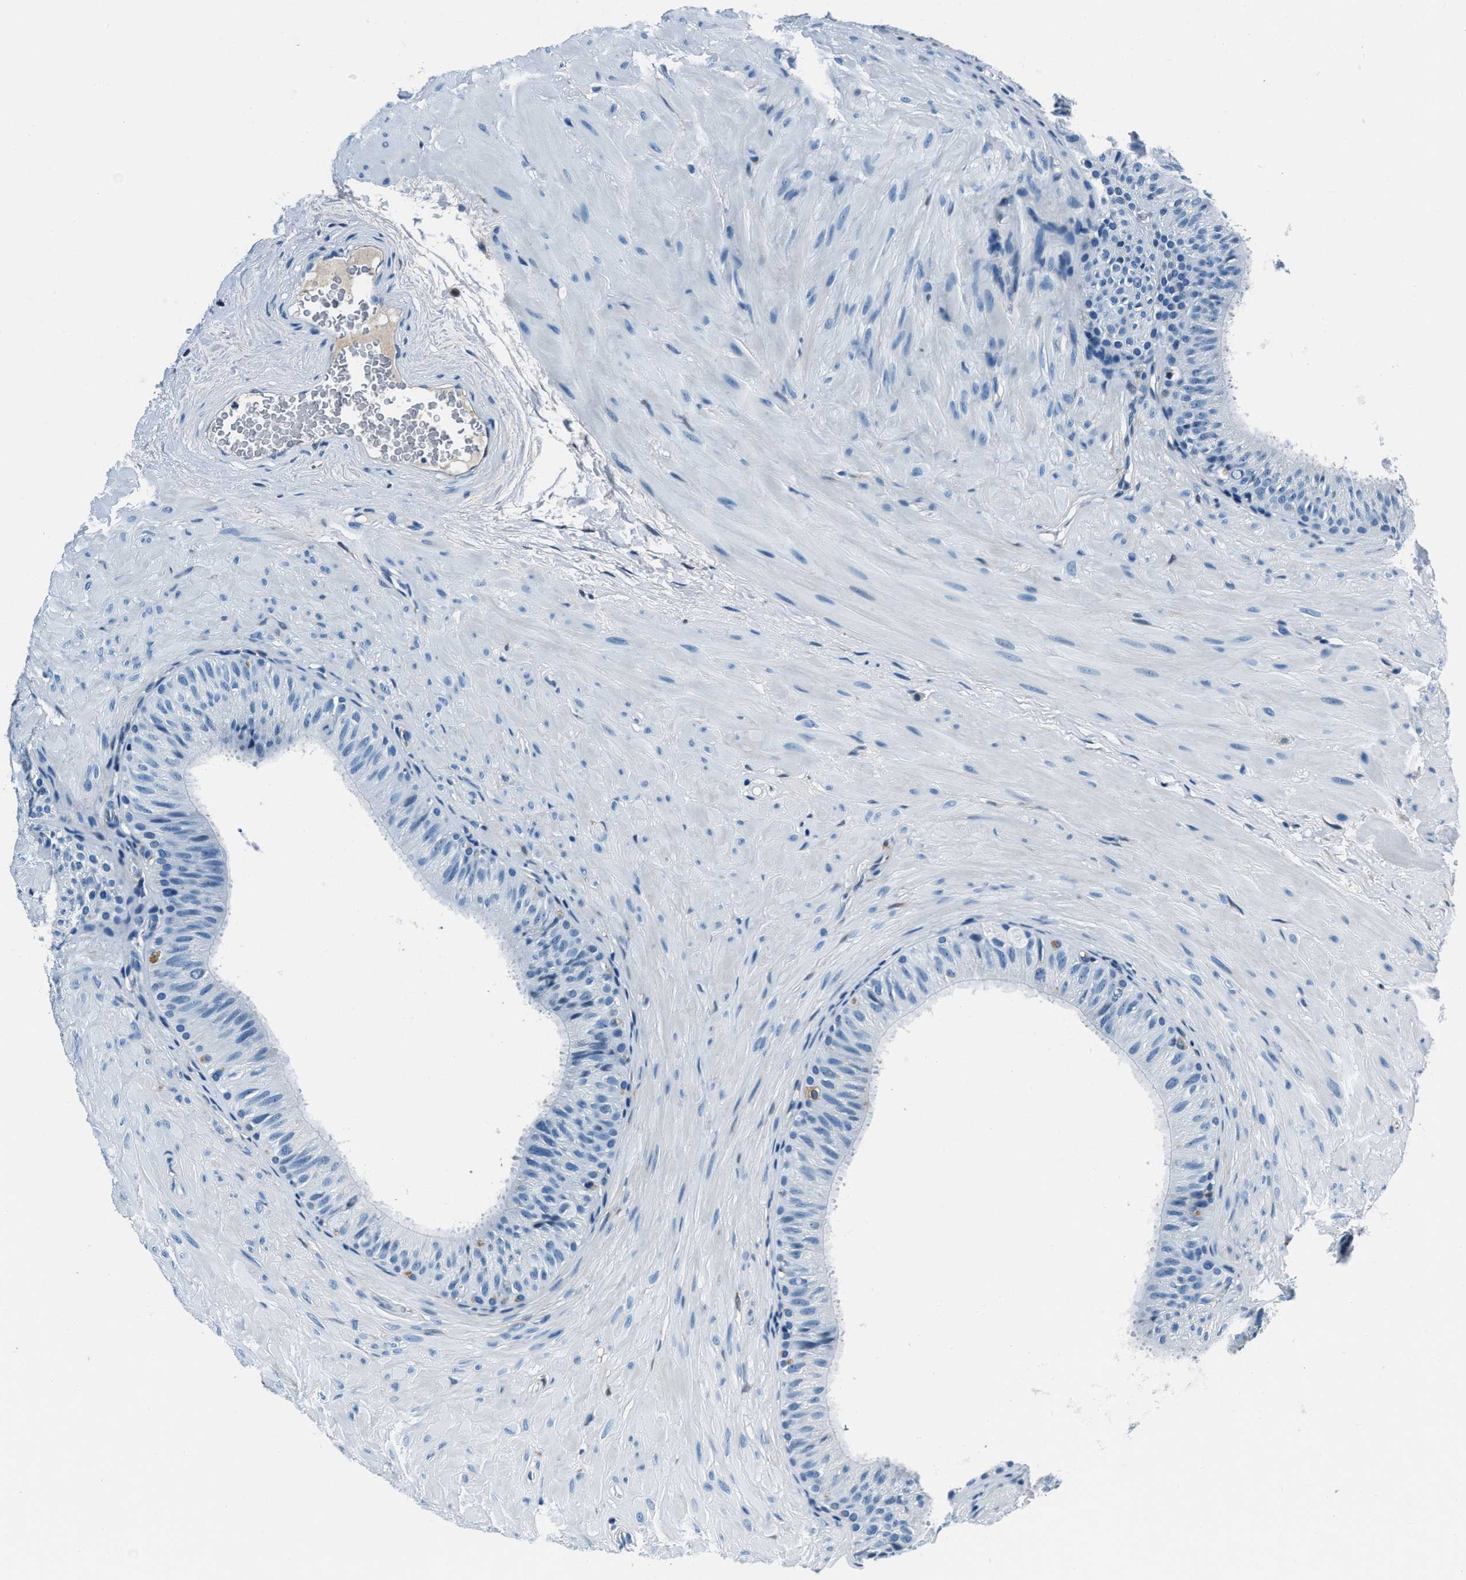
{"staining": {"intensity": "negative", "quantity": "none", "location": "none"}, "tissue": "epididymis", "cell_type": "Glandular cells", "image_type": "normal", "snomed": [{"axis": "morphology", "description": "Normal tissue, NOS"}, {"axis": "topography", "description": "Epididymis"}], "caption": "IHC photomicrograph of normal epididymis stained for a protein (brown), which shows no expression in glandular cells. (Brightfield microscopy of DAB IHC at high magnification).", "gene": "PTPDC1", "patient": {"sex": "male", "age": 34}}